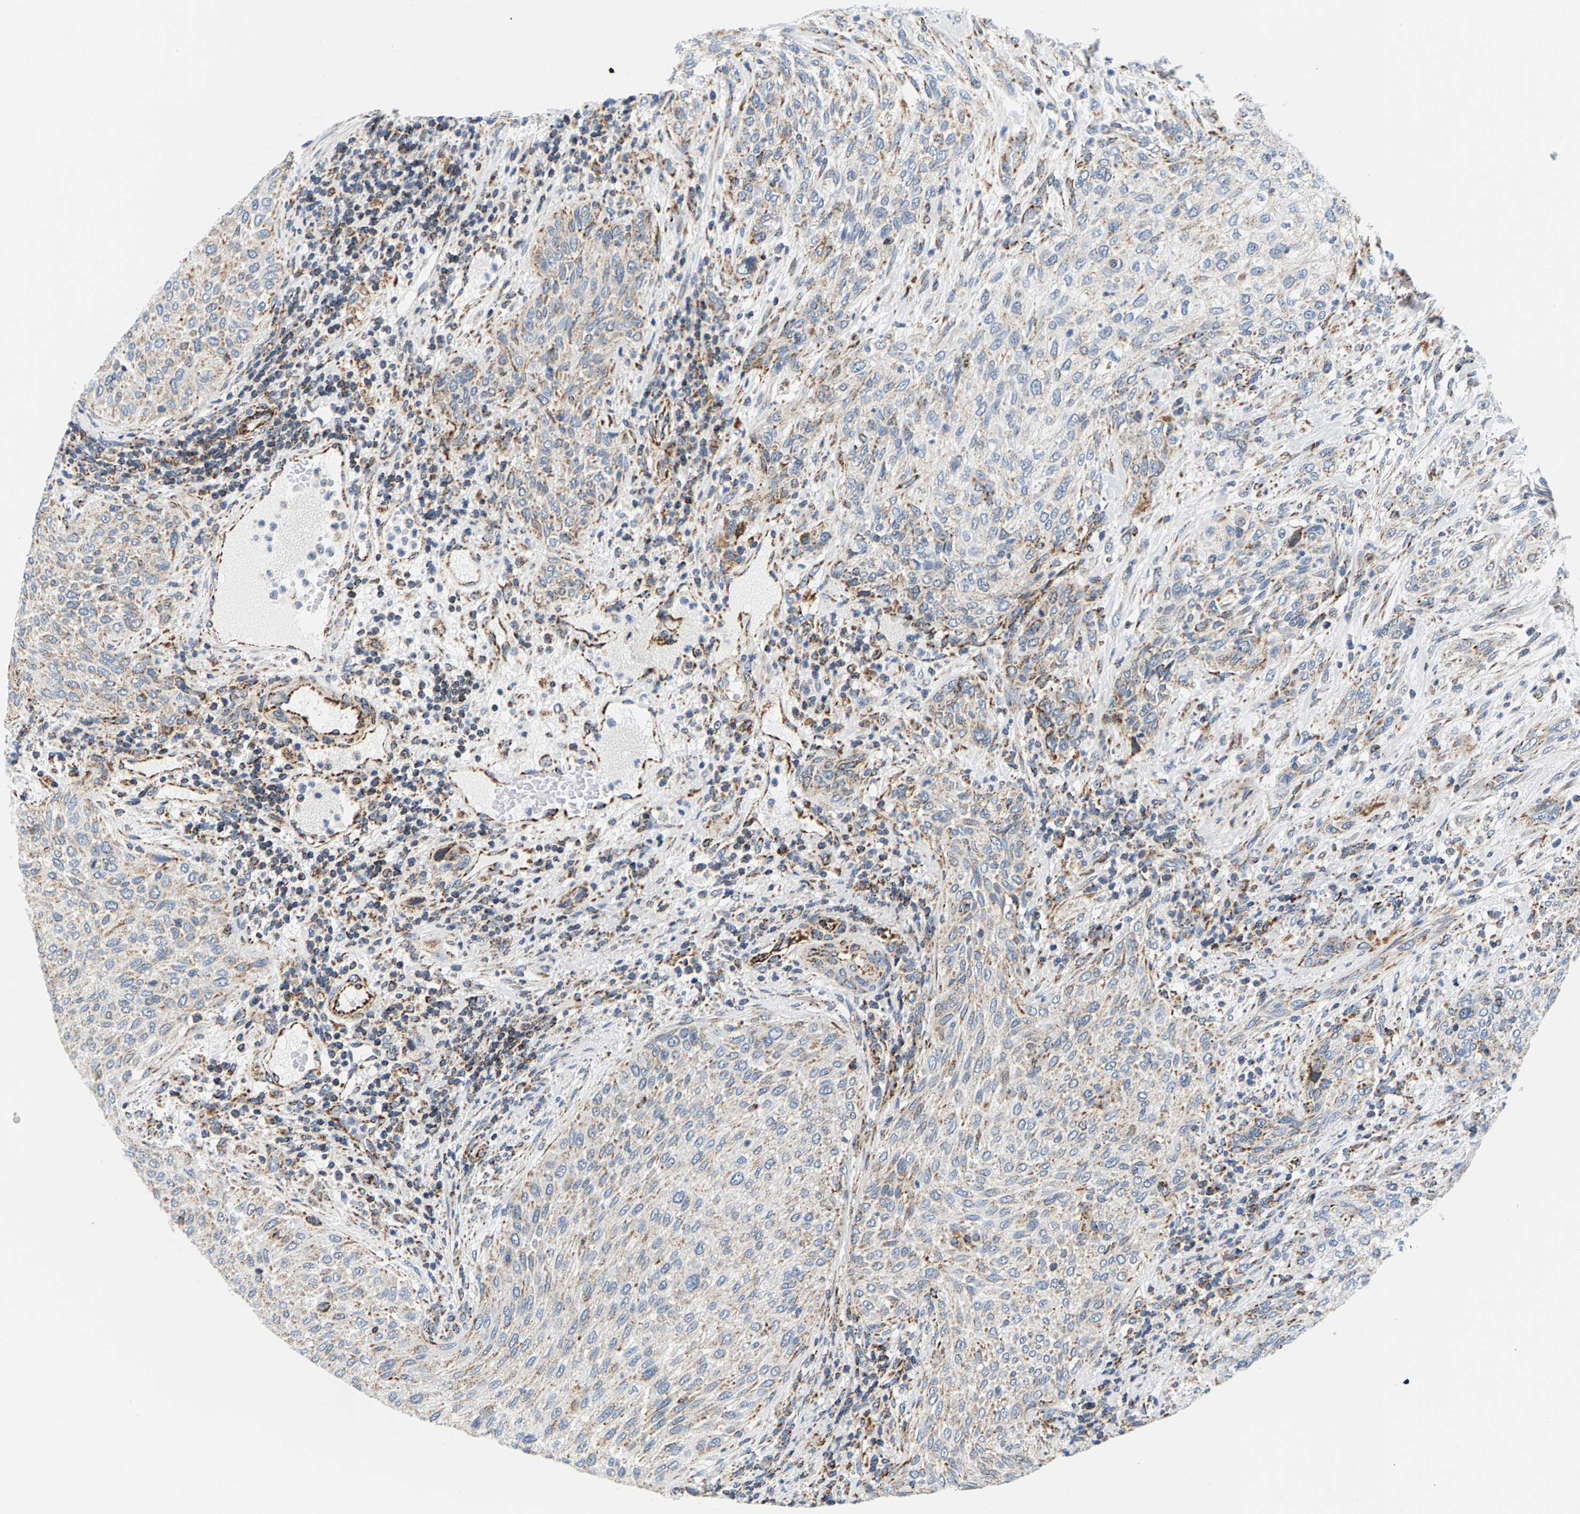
{"staining": {"intensity": "moderate", "quantity": "25%-75%", "location": "cytoplasmic/membranous"}, "tissue": "urothelial cancer", "cell_type": "Tumor cells", "image_type": "cancer", "snomed": [{"axis": "morphology", "description": "Urothelial carcinoma, Low grade"}, {"axis": "morphology", "description": "Urothelial carcinoma, High grade"}, {"axis": "topography", "description": "Urinary bladder"}], "caption": "Immunohistochemistry micrograph of low-grade urothelial carcinoma stained for a protein (brown), which shows medium levels of moderate cytoplasmic/membranous expression in about 25%-75% of tumor cells.", "gene": "PDE1A", "patient": {"sex": "male", "age": 35}}